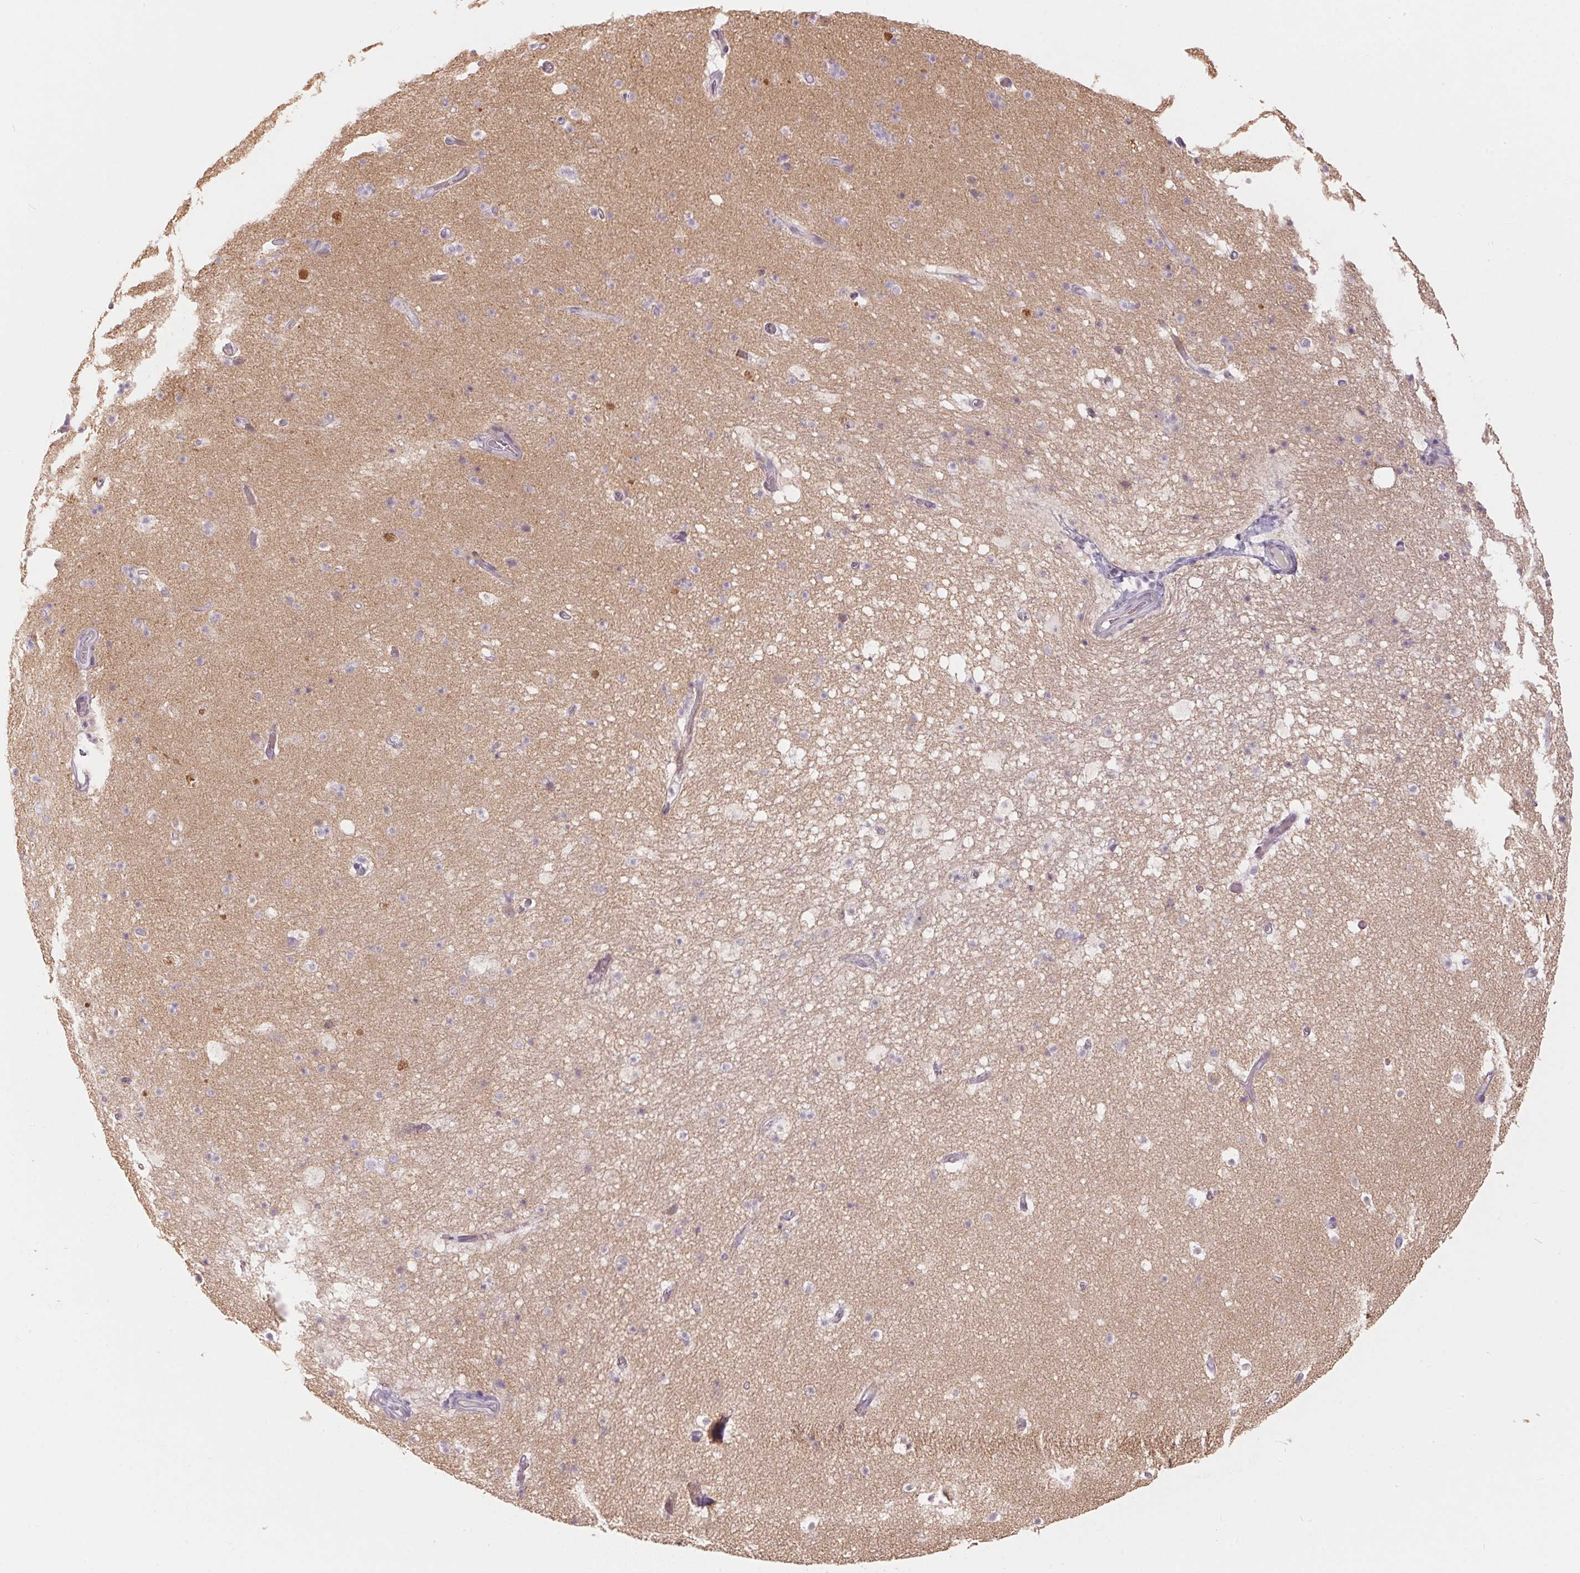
{"staining": {"intensity": "negative", "quantity": "none", "location": "none"}, "tissue": "hippocampus", "cell_type": "Glial cells", "image_type": "normal", "snomed": [{"axis": "morphology", "description": "Normal tissue, NOS"}, {"axis": "topography", "description": "Hippocampus"}], "caption": "Human hippocampus stained for a protein using immunohistochemistry demonstrates no staining in glial cells.", "gene": "GDAP1L1", "patient": {"sex": "male", "age": 26}}